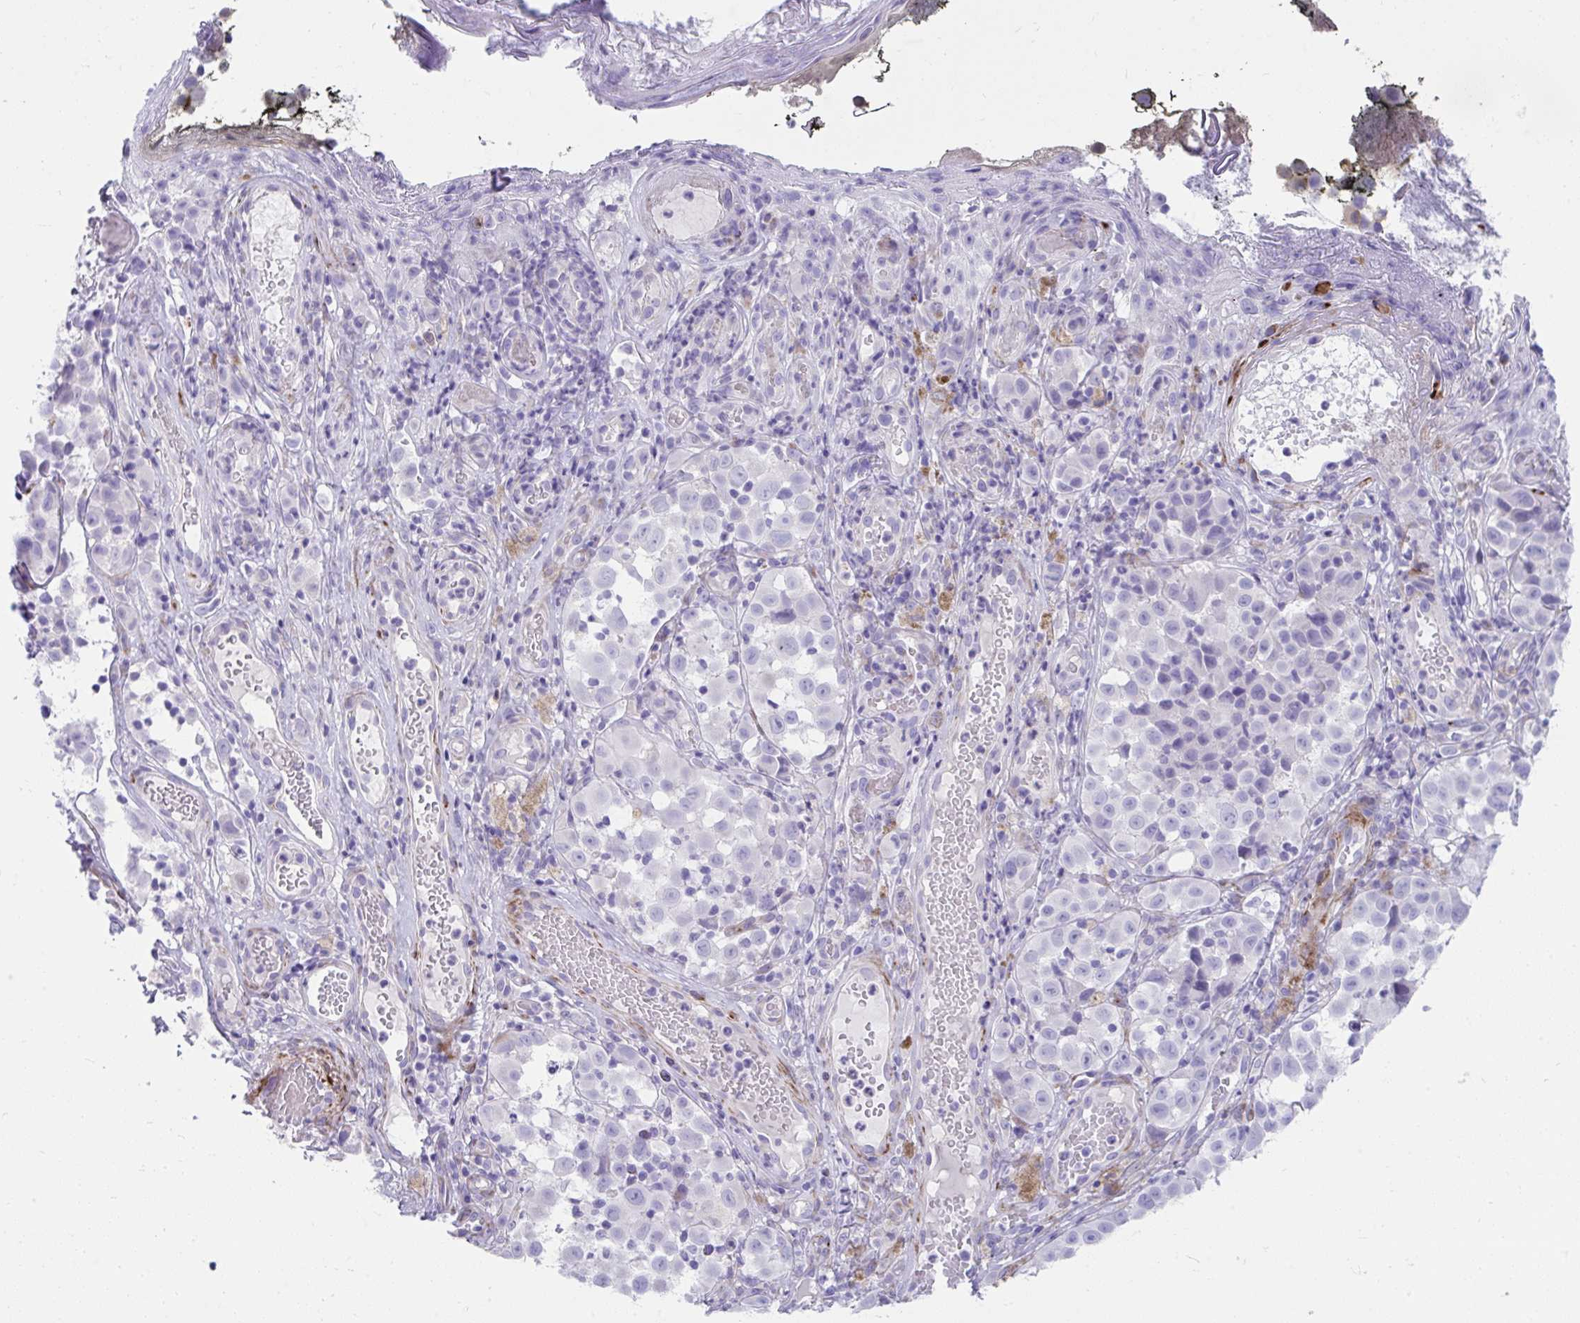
{"staining": {"intensity": "negative", "quantity": "none", "location": "none"}, "tissue": "melanoma", "cell_type": "Tumor cells", "image_type": "cancer", "snomed": [{"axis": "morphology", "description": "Malignant melanoma, NOS"}, {"axis": "topography", "description": "Skin"}], "caption": "Immunohistochemistry (IHC) micrograph of malignant melanoma stained for a protein (brown), which demonstrates no positivity in tumor cells.", "gene": "GRXCR2", "patient": {"sex": "male", "age": 64}}